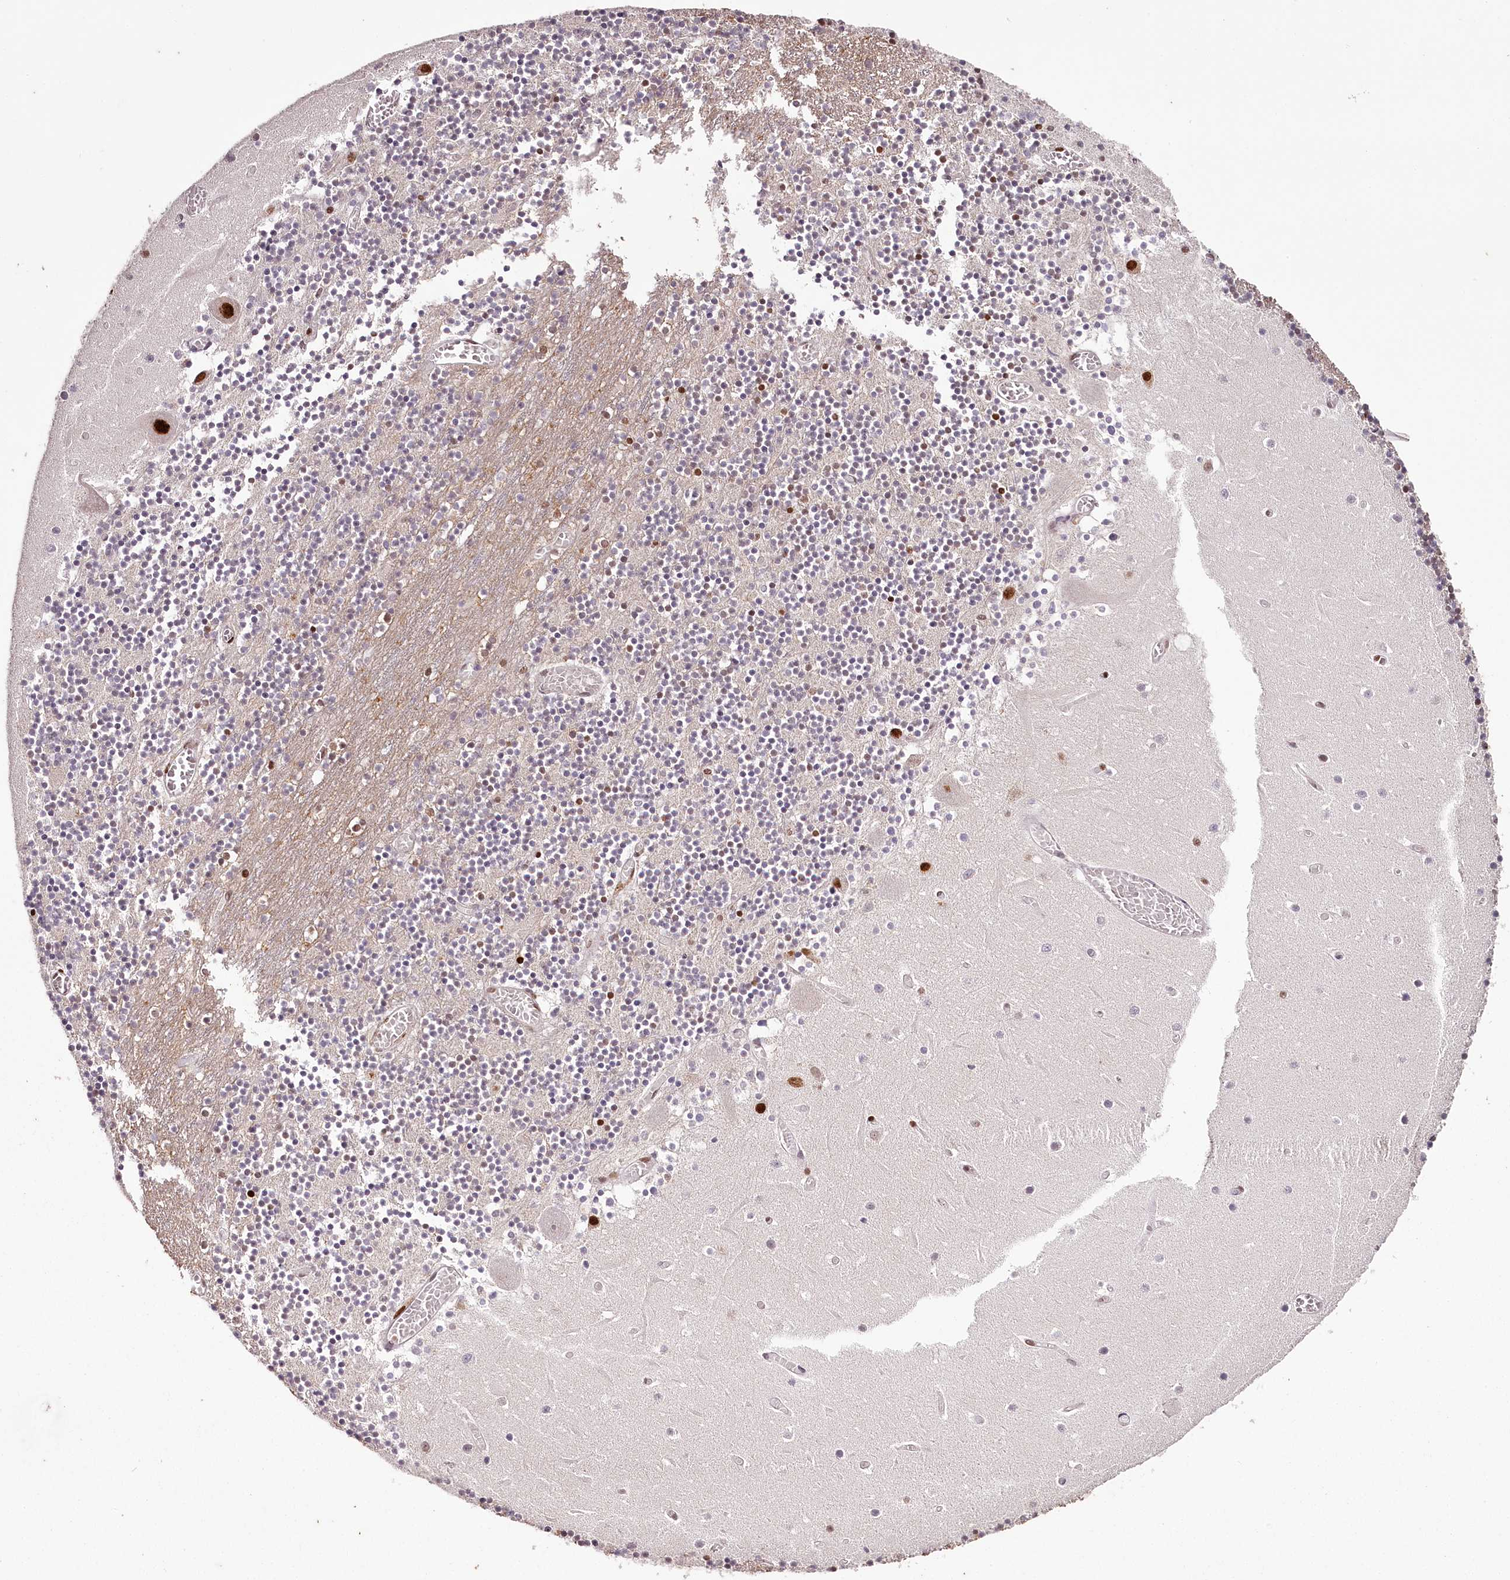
{"staining": {"intensity": "strong", "quantity": ">75%", "location": "nuclear"}, "tissue": "cerebellum", "cell_type": "Cells in granular layer", "image_type": "normal", "snomed": [{"axis": "morphology", "description": "Normal tissue, NOS"}, {"axis": "topography", "description": "Cerebellum"}], "caption": "Protein expression by IHC exhibits strong nuclear staining in approximately >75% of cells in granular layer in normal cerebellum.", "gene": "PSPC1", "patient": {"sex": "female", "age": 28}}